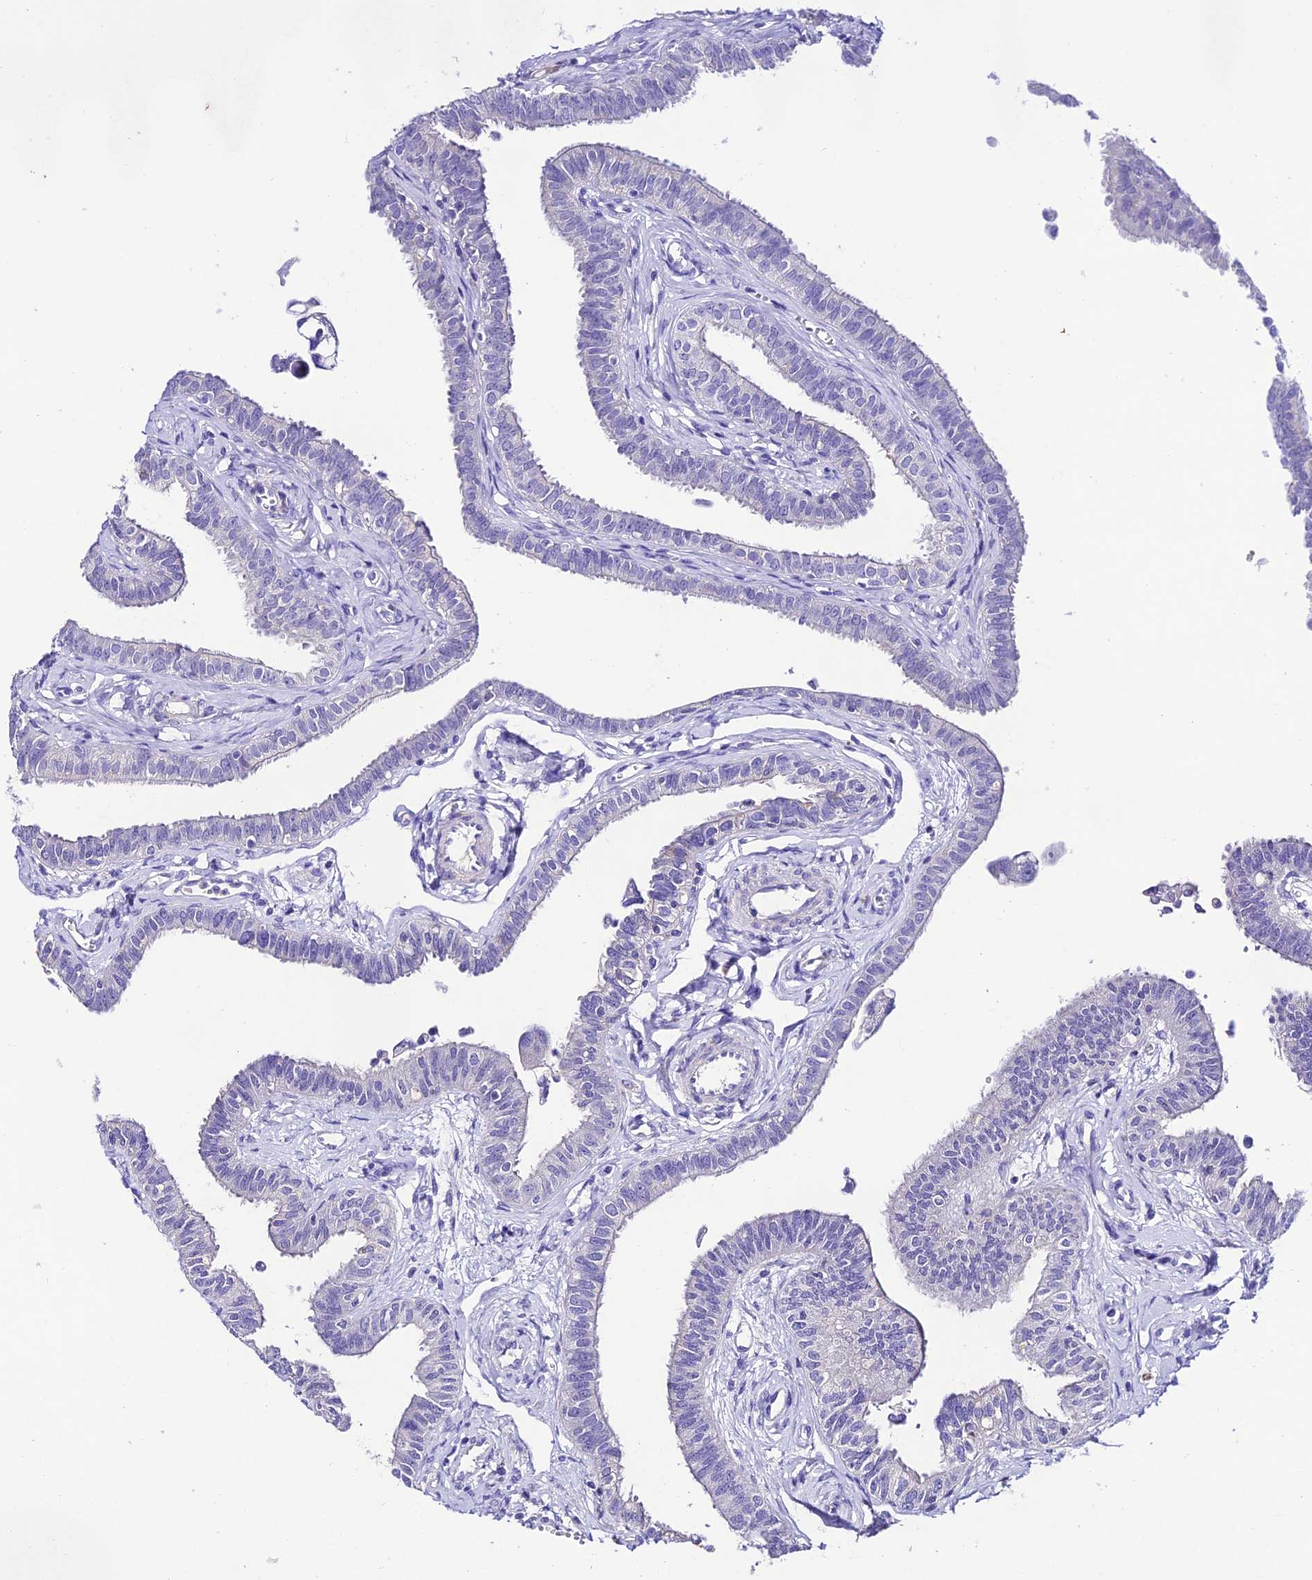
{"staining": {"intensity": "negative", "quantity": "none", "location": "none"}, "tissue": "fallopian tube", "cell_type": "Glandular cells", "image_type": "normal", "snomed": [{"axis": "morphology", "description": "Normal tissue, NOS"}, {"axis": "morphology", "description": "Carcinoma, NOS"}, {"axis": "topography", "description": "Fallopian tube"}, {"axis": "topography", "description": "Ovary"}], "caption": "High magnification brightfield microscopy of normal fallopian tube stained with DAB (brown) and counterstained with hematoxylin (blue): glandular cells show no significant staining. The staining is performed using DAB brown chromogen with nuclei counter-stained in using hematoxylin.", "gene": "NLRP6", "patient": {"sex": "female", "age": 59}}